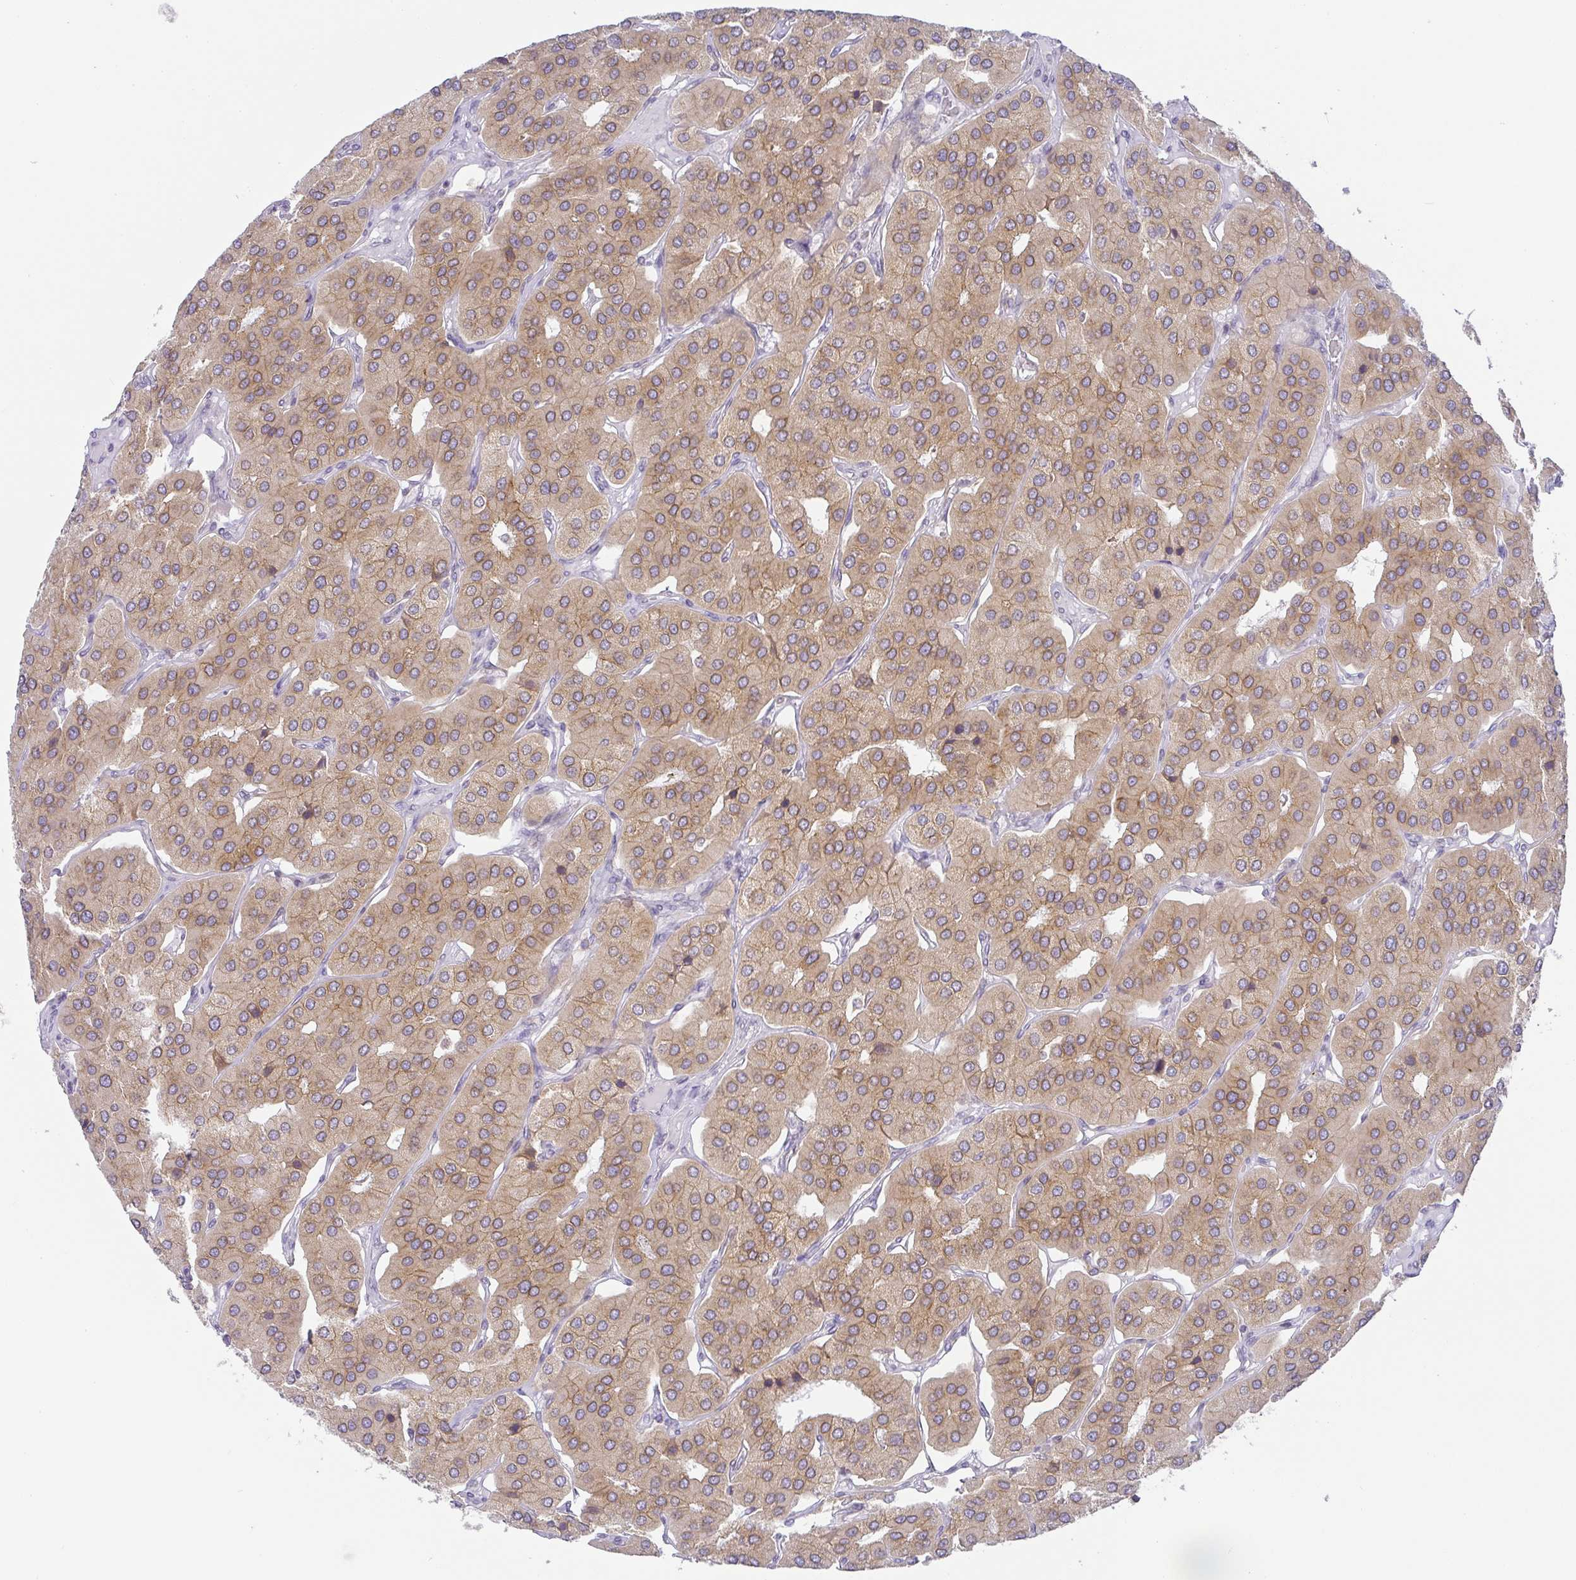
{"staining": {"intensity": "weak", "quantity": ">75%", "location": "cytoplasmic/membranous"}, "tissue": "parathyroid gland", "cell_type": "Glandular cells", "image_type": "normal", "snomed": [{"axis": "morphology", "description": "Normal tissue, NOS"}, {"axis": "morphology", "description": "Adenoma, NOS"}, {"axis": "topography", "description": "Parathyroid gland"}], "caption": "A brown stain shows weak cytoplasmic/membranous expression of a protein in glandular cells of benign human parathyroid gland. (DAB IHC with brightfield microscopy, high magnification).", "gene": "DERL2", "patient": {"sex": "female", "age": 86}}